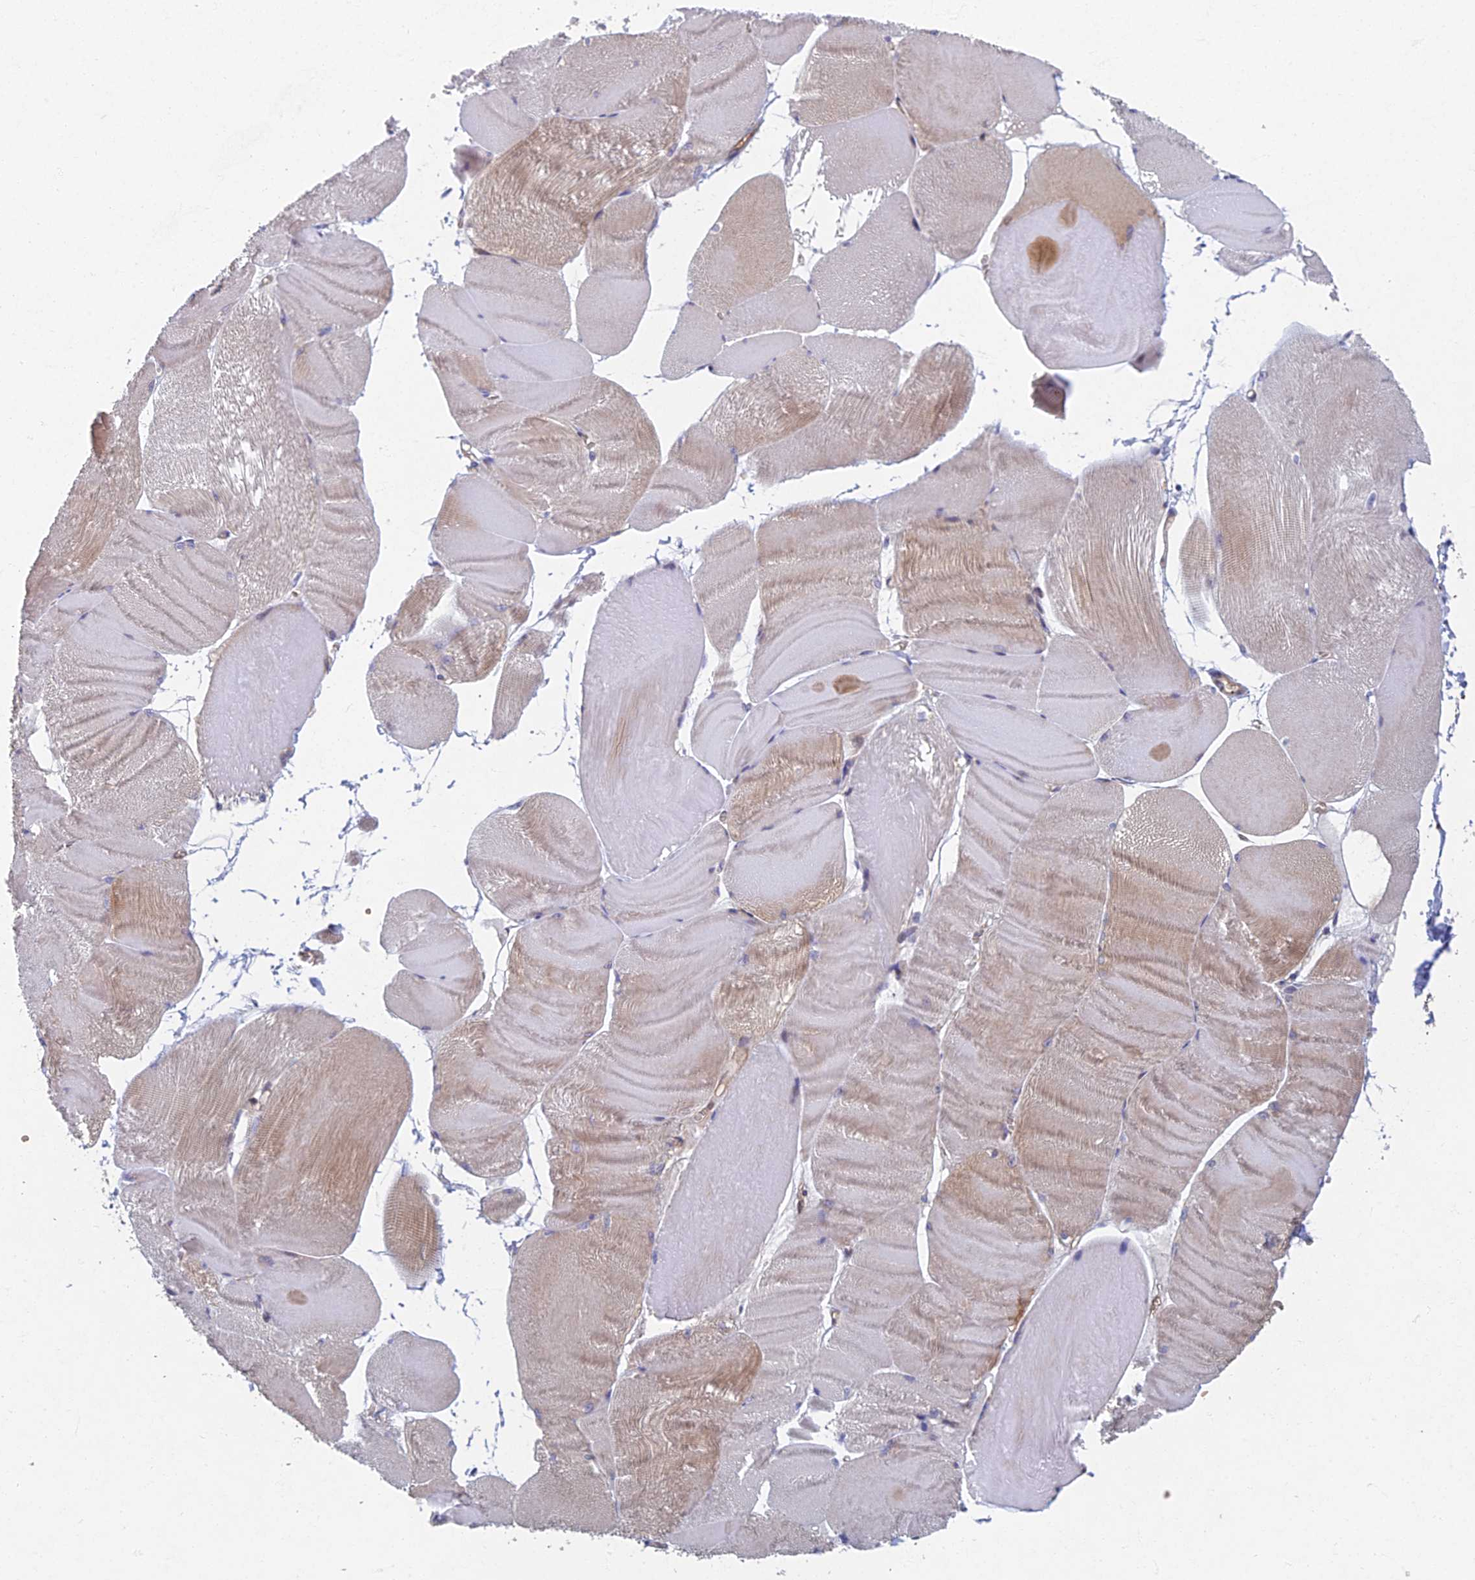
{"staining": {"intensity": "weak", "quantity": "<25%", "location": "cytoplasmic/membranous"}, "tissue": "skeletal muscle", "cell_type": "Myocytes", "image_type": "normal", "snomed": [{"axis": "morphology", "description": "Normal tissue, NOS"}, {"axis": "morphology", "description": "Basal cell carcinoma"}, {"axis": "topography", "description": "Skeletal muscle"}], "caption": "Immunohistochemistry (IHC) photomicrograph of benign skeletal muscle: human skeletal muscle stained with DAB (3,3'-diaminobenzidine) exhibits no significant protein positivity in myocytes. The staining is performed using DAB brown chromogen with nuclei counter-stained in using hematoxylin.", "gene": "RHBDL2", "patient": {"sex": "female", "age": 64}}